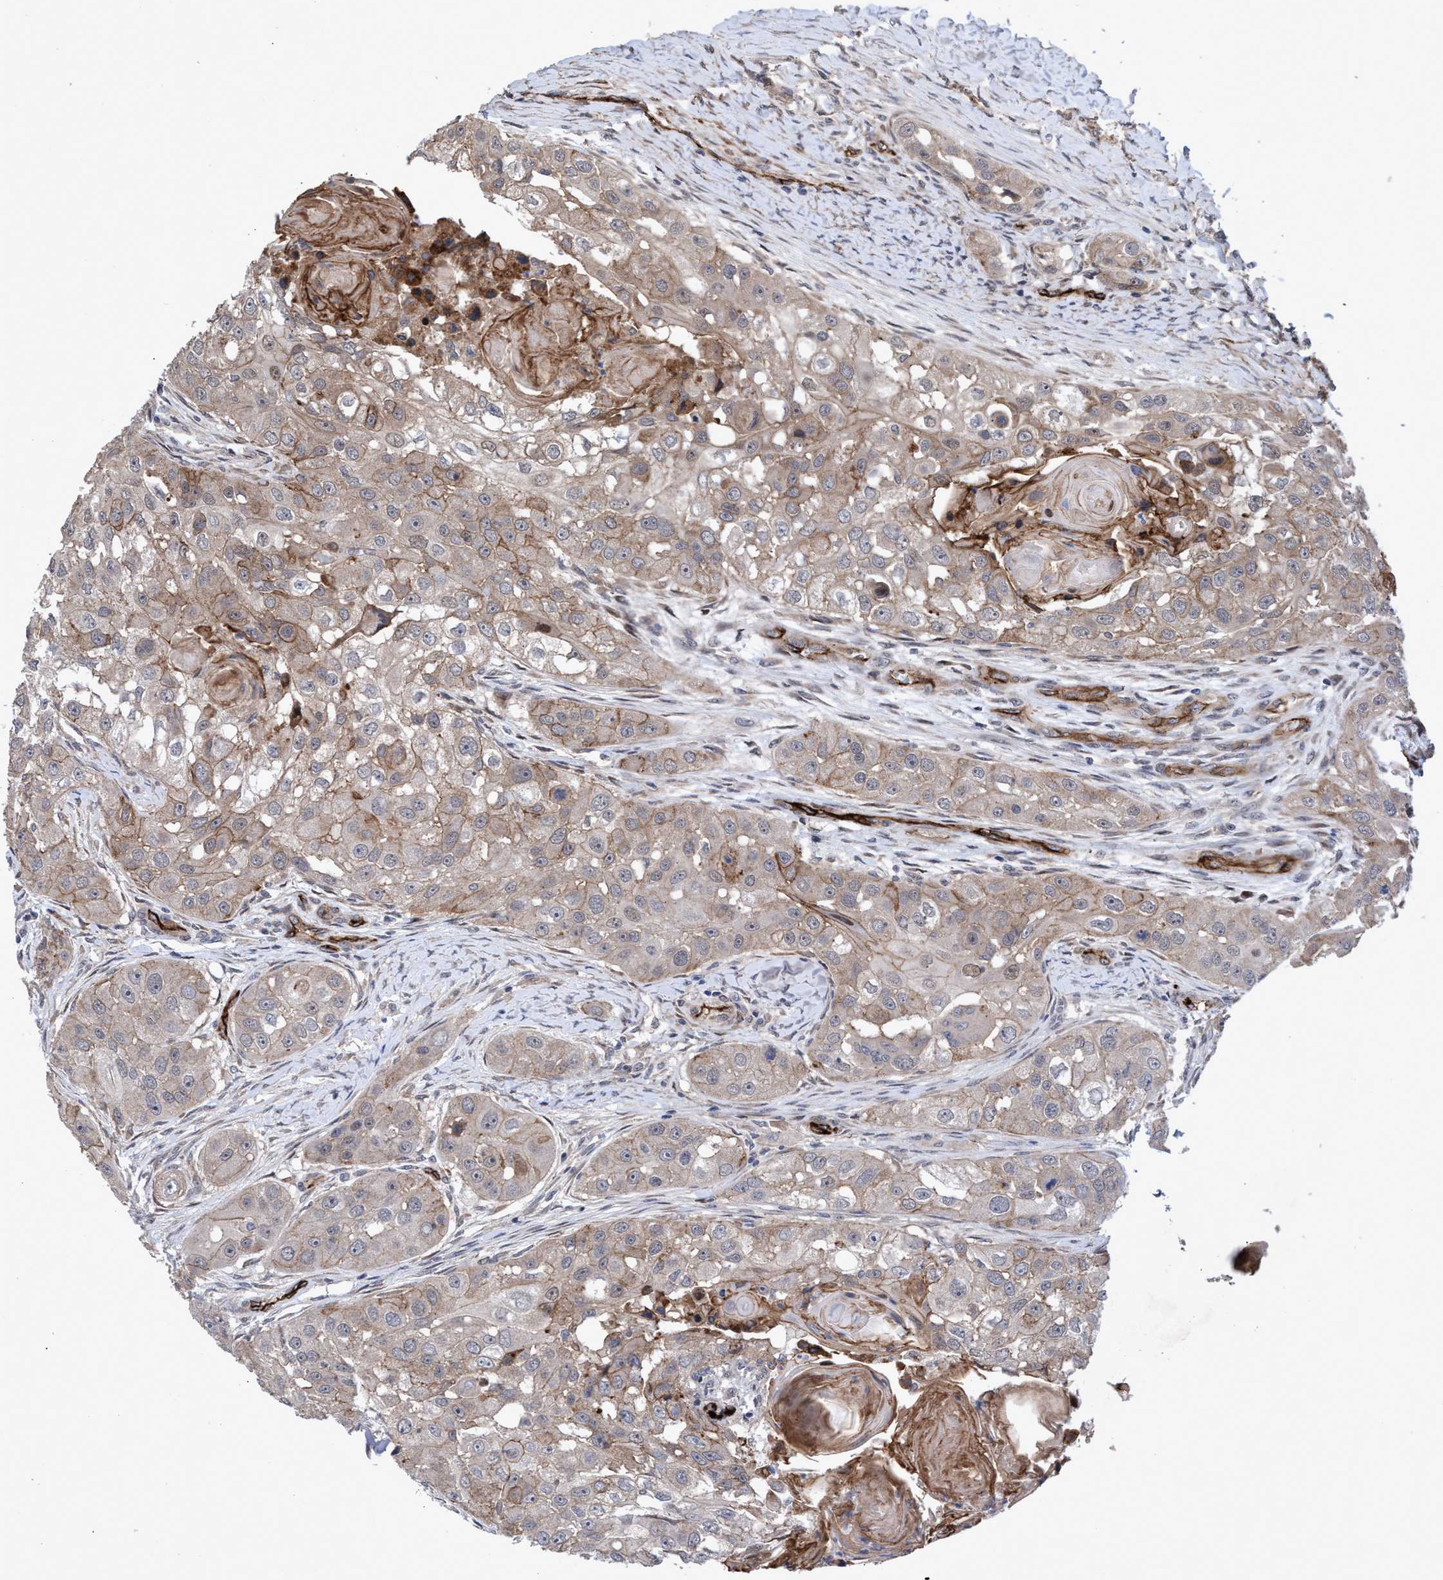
{"staining": {"intensity": "weak", "quantity": ">75%", "location": "cytoplasmic/membranous"}, "tissue": "head and neck cancer", "cell_type": "Tumor cells", "image_type": "cancer", "snomed": [{"axis": "morphology", "description": "Normal tissue, NOS"}, {"axis": "morphology", "description": "Squamous cell carcinoma, NOS"}, {"axis": "topography", "description": "Skeletal muscle"}, {"axis": "topography", "description": "Head-Neck"}], "caption": "About >75% of tumor cells in human head and neck cancer (squamous cell carcinoma) exhibit weak cytoplasmic/membranous protein staining as visualized by brown immunohistochemical staining.", "gene": "ZNF750", "patient": {"sex": "male", "age": 51}}